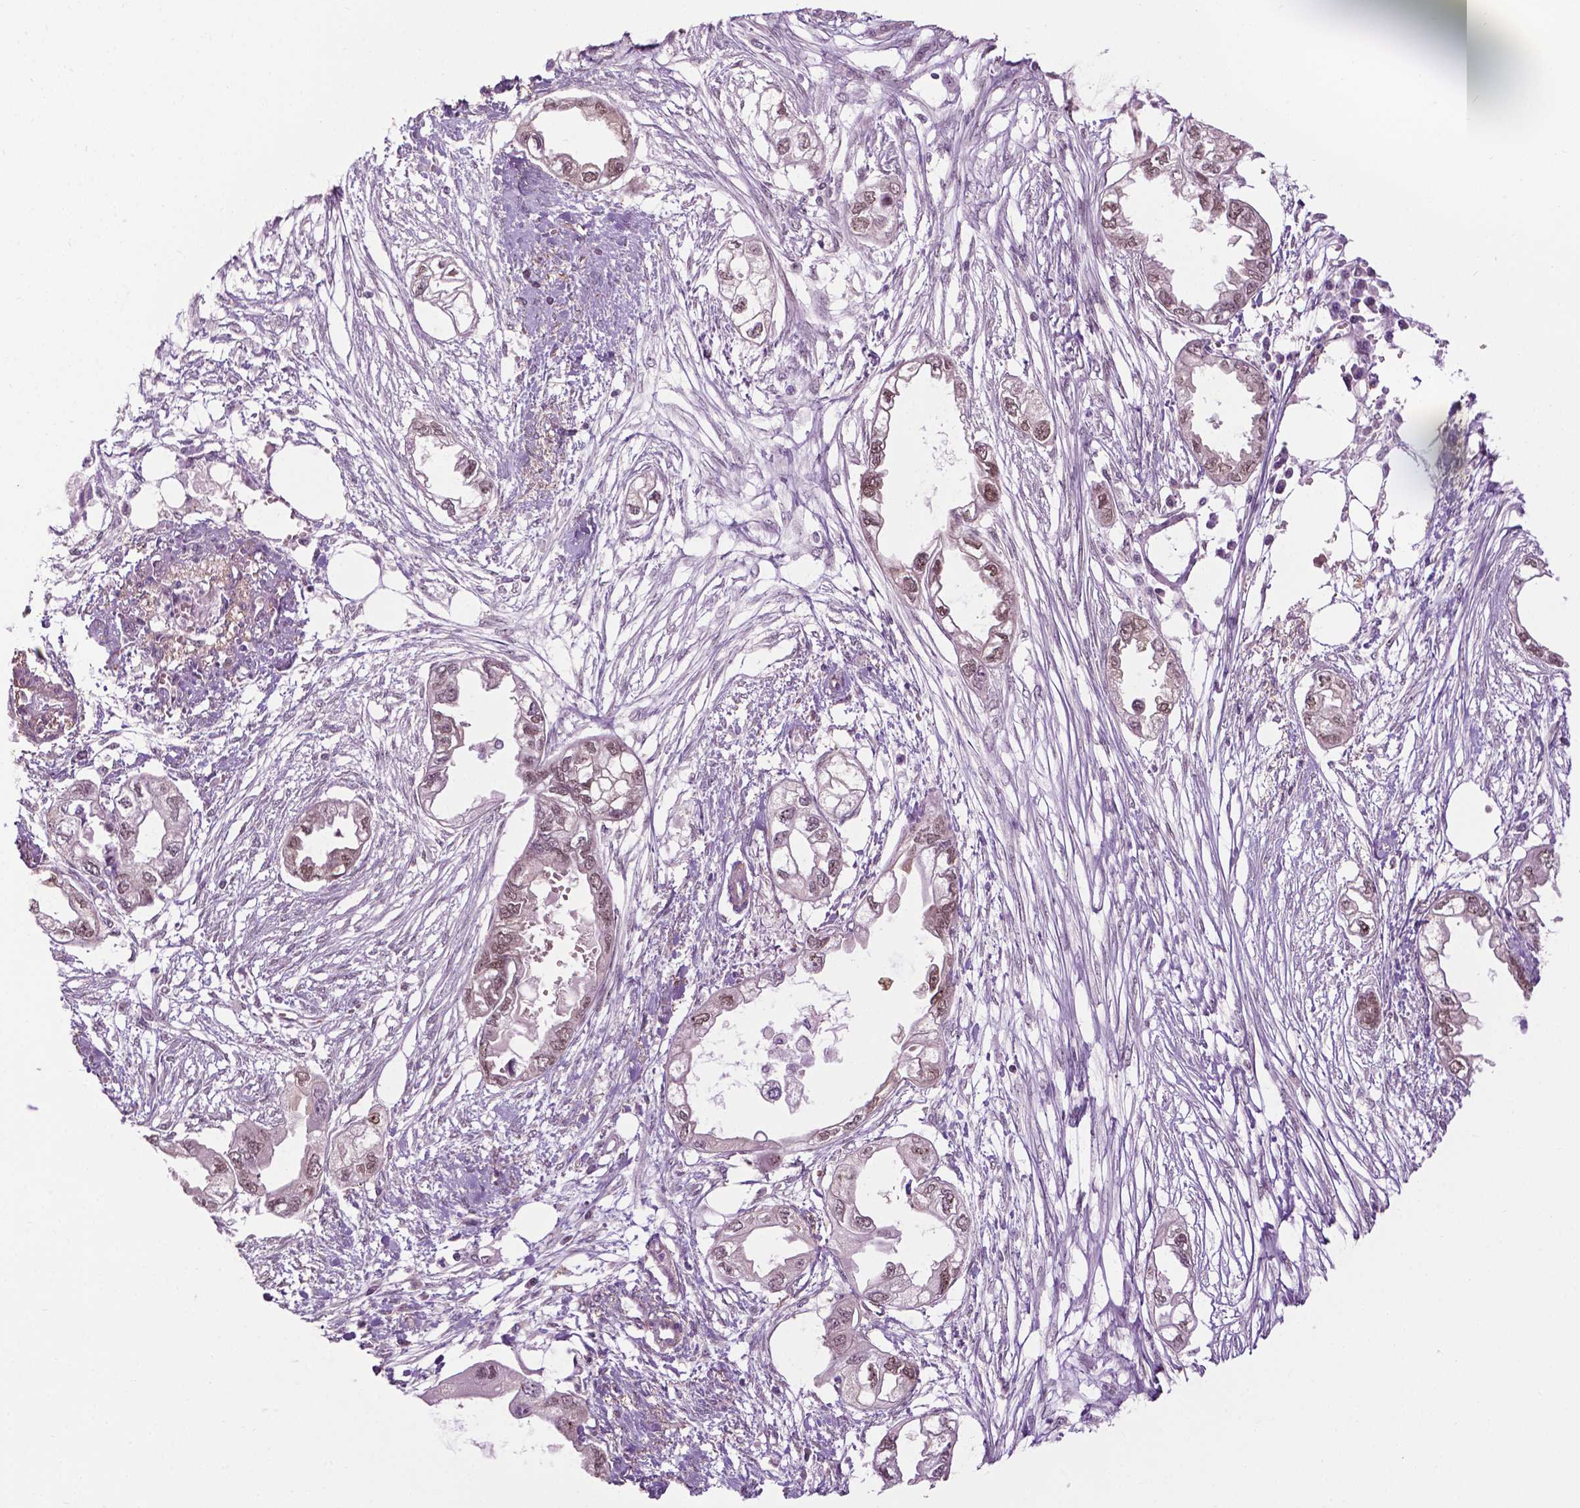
{"staining": {"intensity": "weak", "quantity": ">75%", "location": "nuclear"}, "tissue": "endometrial cancer", "cell_type": "Tumor cells", "image_type": "cancer", "snomed": [{"axis": "morphology", "description": "Adenocarcinoma, NOS"}, {"axis": "morphology", "description": "Adenocarcinoma, metastatic, NOS"}, {"axis": "topography", "description": "Adipose tissue"}, {"axis": "topography", "description": "Endometrium"}], "caption": "The image displays immunohistochemical staining of adenocarcinoma (endometrial). There is weak nuclear positivity is appreciated in about >75% of tumor cells.", "gene": "UBQLN4", "patient": {"sex": "female", "age": 67}}